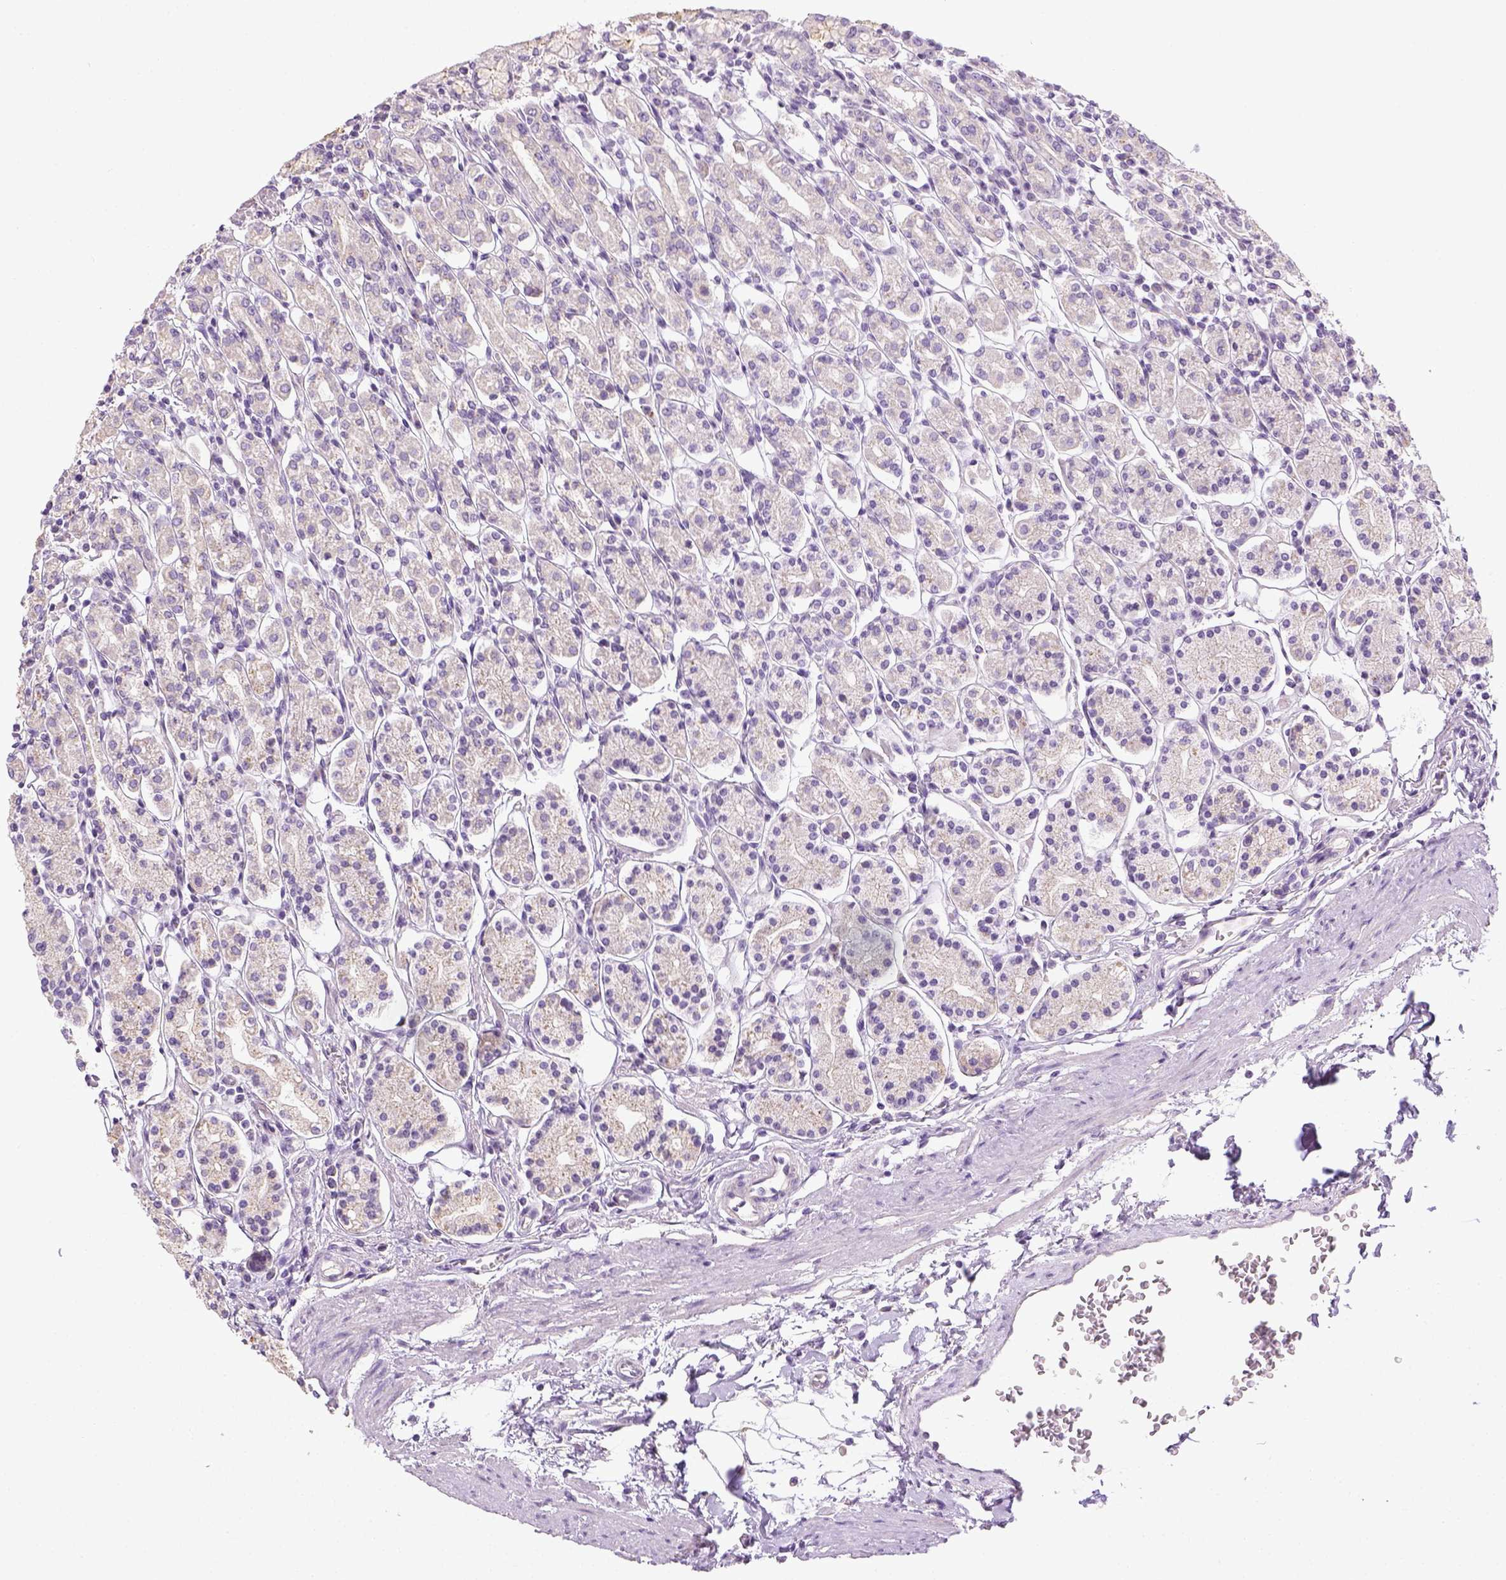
{"staining": {"intensity": "negative", "quantity": "none", "location": "none"}, "tissue": "stomach", "cell_type": "Glandular cells", "image_type": "normal", "snomed": [{"axis": "morphology", "description": "Normal tissue, NOS"}, {"axis": "topography", "description": "Stomach, upper"}, {"axis": "topography", "description": "Stomach"}], "caption": "The image reveals no significant staining in glandular cells of stomach. (DAB (3,3'-diaminobenzidine) IHC visualized using brightfield microscopy, high magnification).", "gene": "LGSN", "patient": {"sex": "male", "age": 62}}